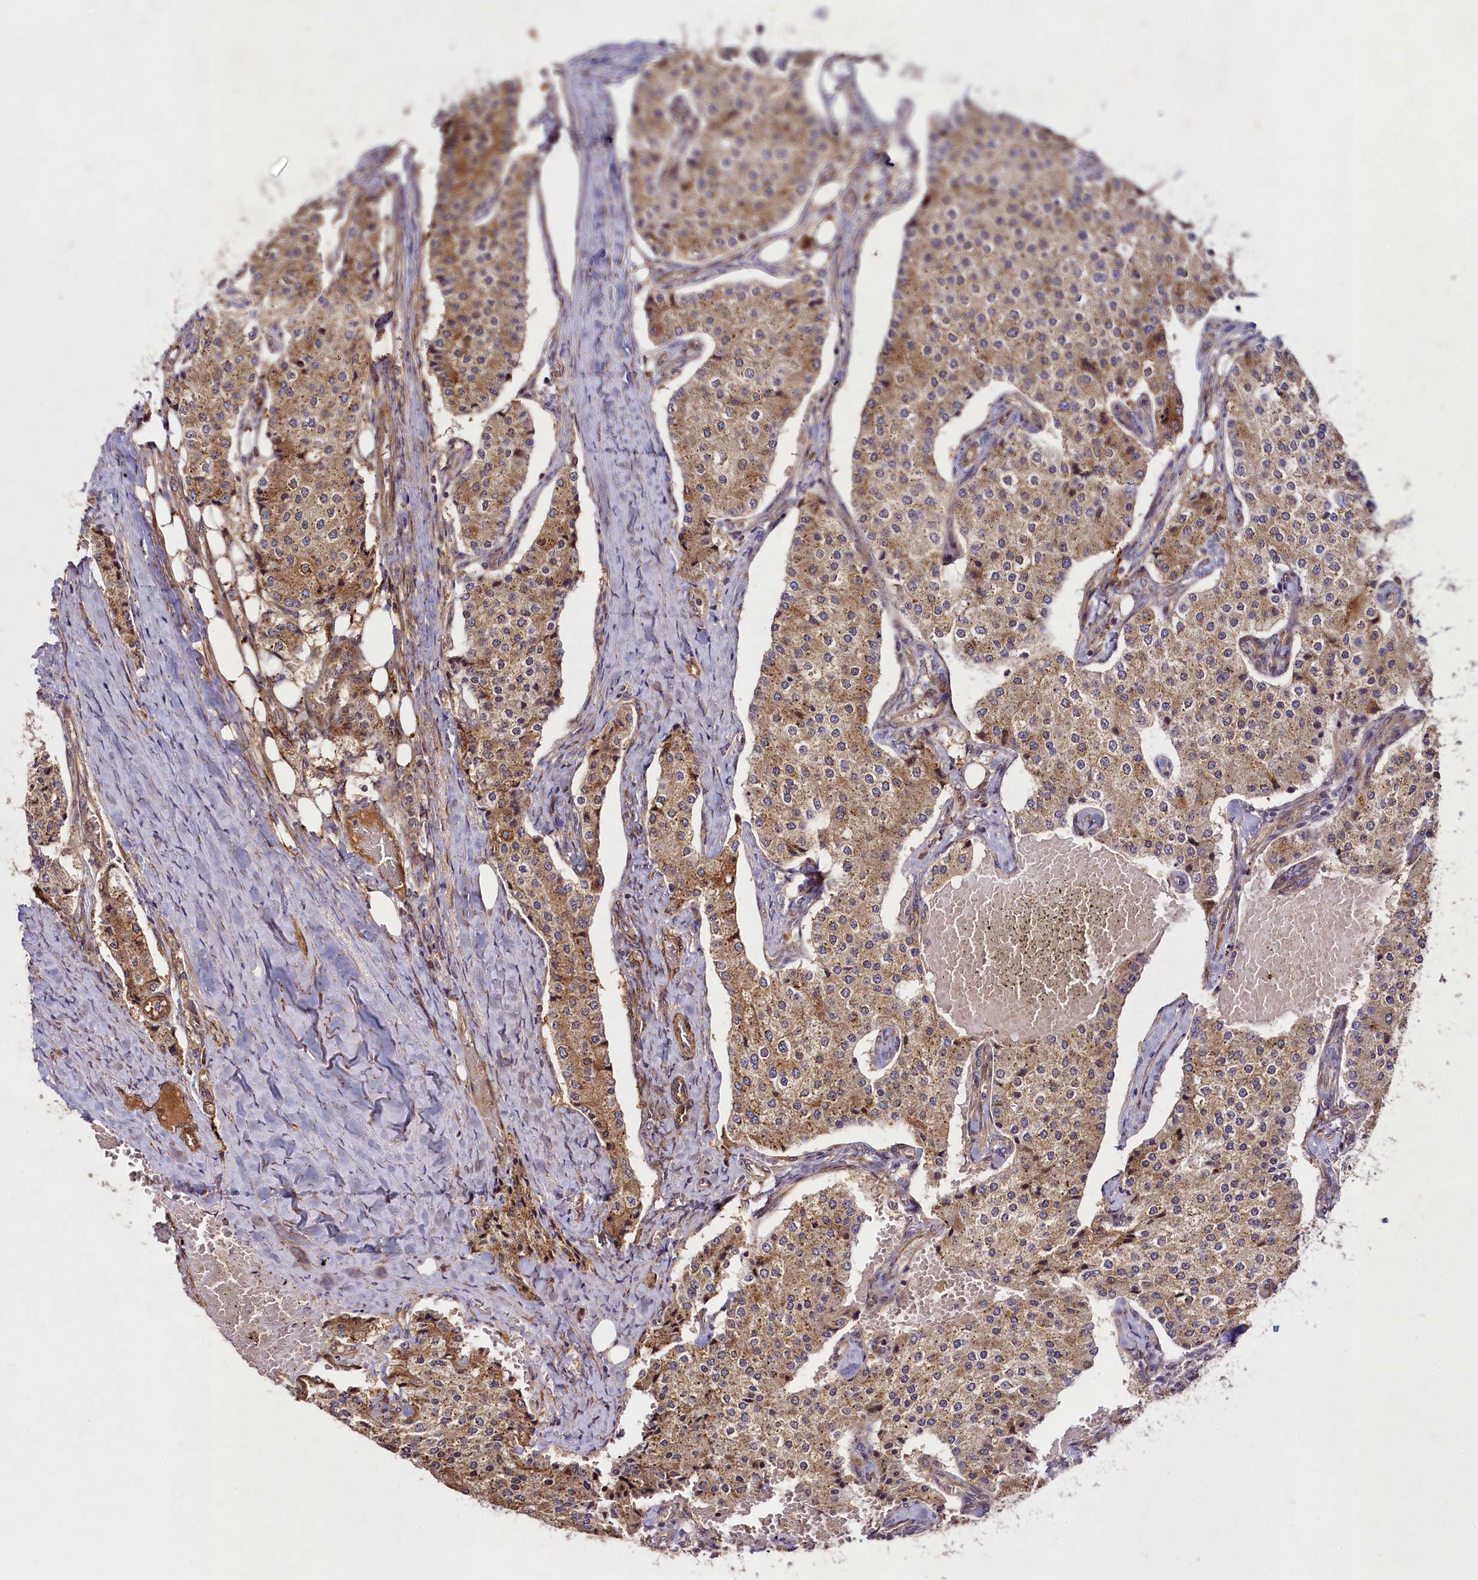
{"staining": {"intensity": "moderate", "quantity": ">75%", "location": "cytoplasmic/membranous"}, "tissue": "carcinoid", "cell_type": "Tumor cells", "image_type": "cancer", "snomed": [{"axis": "morphology", "description": "Carcinoid, malignant, NOS"}, {"axis": "topography", "description": "Colon"}], "caption": "Carcinoid (malignant) was stained to show a protein in brown. There is medium levels of moderate cytoplasmic/membranous positivity in approximately >75% of tumor cells.", "gene": "CCDC102A", "patient": {"sex": "female", "age": 52}}